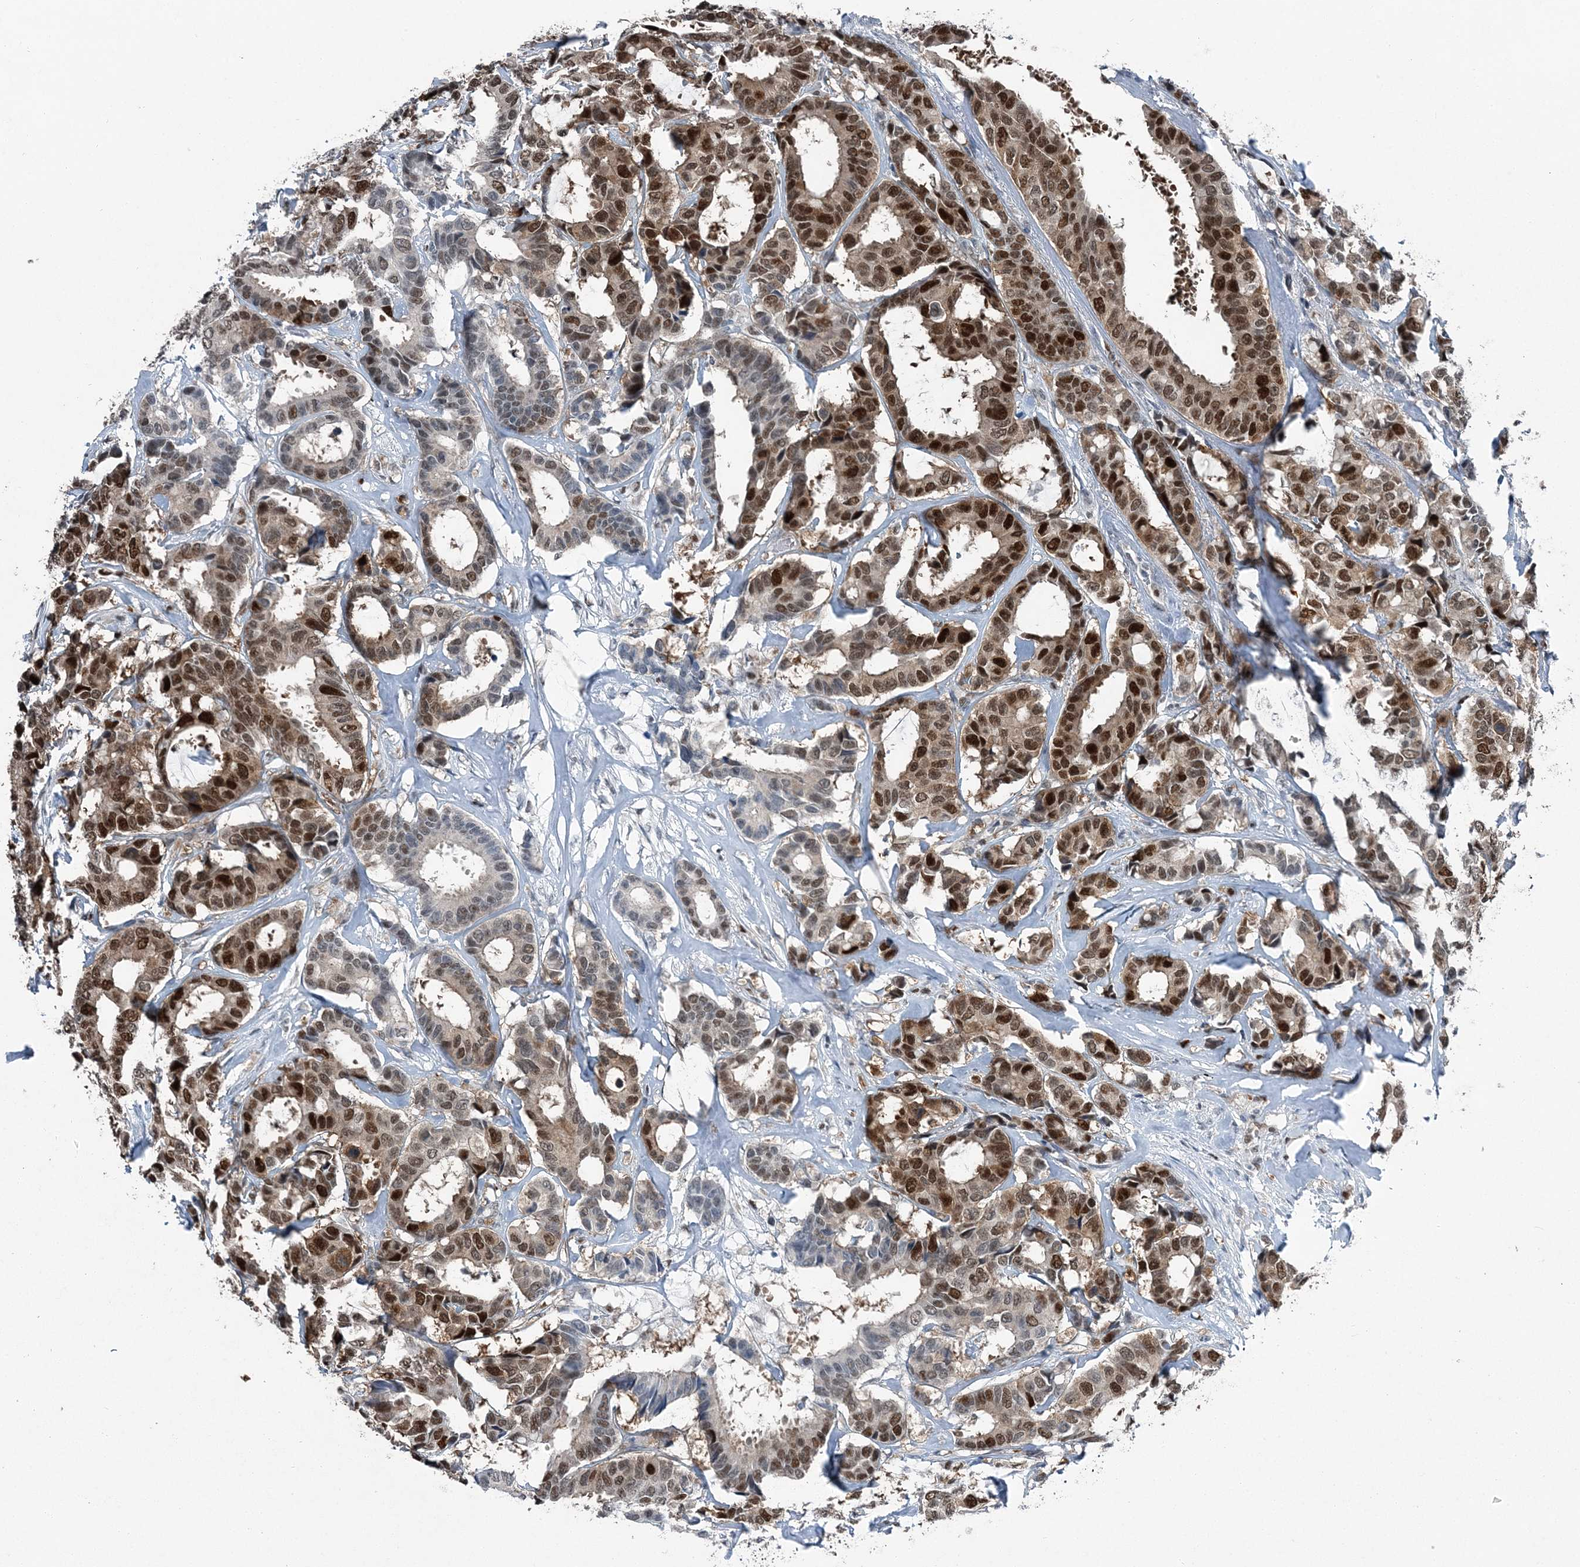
{"staining": {"intensity": "strong", "quantity": "25%-75%", "location": "nuclear"}, "tissue": "breast cancer", "cell_type": "Tumor cells", "image_type": "cancer", "snomed": [{"axis": "morphology", "description": "Duct carcinoma"}, {"axis": "topography", "description": "Breast"}], "caption": "An IHC micrograph of neoplastic tissue is shown. Protein staining in brown shows strong nuclear positivity in breast cancer within tumor cells.", "gene": "HAT1", "patient": {"sex": "female", "age": 87}}